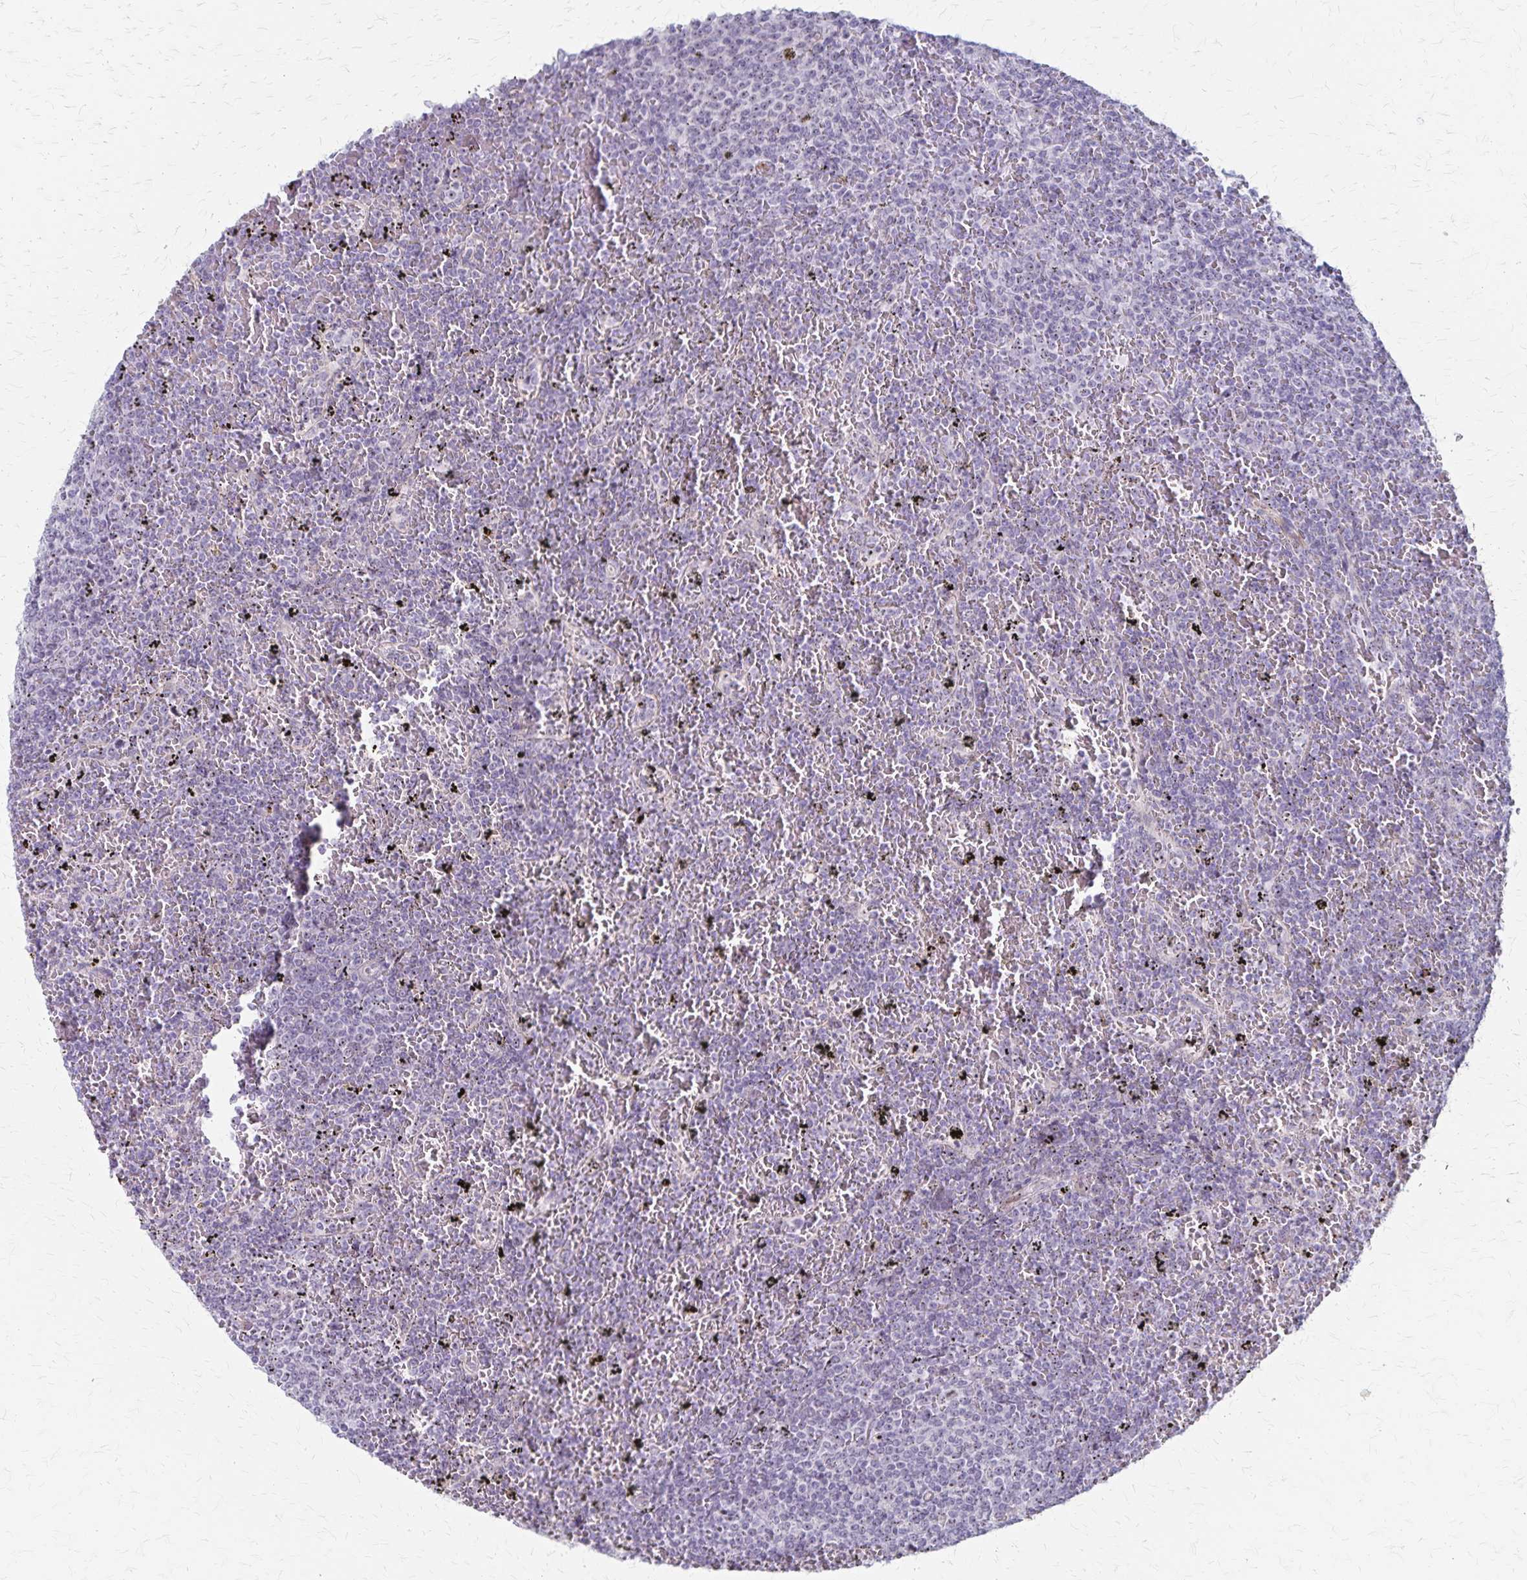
{"staining": {"intensity": "negative", "quantity": "none", "location": "none"}, "tissue": "lymphoma", "cell_type": "Tumor cells", "image_type": "cancer", "snomed": [{"axis": "morphology", "description": "Malignant lymphoma, non-Hodgkin's type, Low grade"}, {"axis": "topography", "description": "Spleen"}], "caption": "Immunohistochemistry photomicrograph of human lymphoma stained for a protein (brown), which displays no staining in tumor cells.", "gene": "DLK2", "patient": {"sex": "female", "age": 77}}